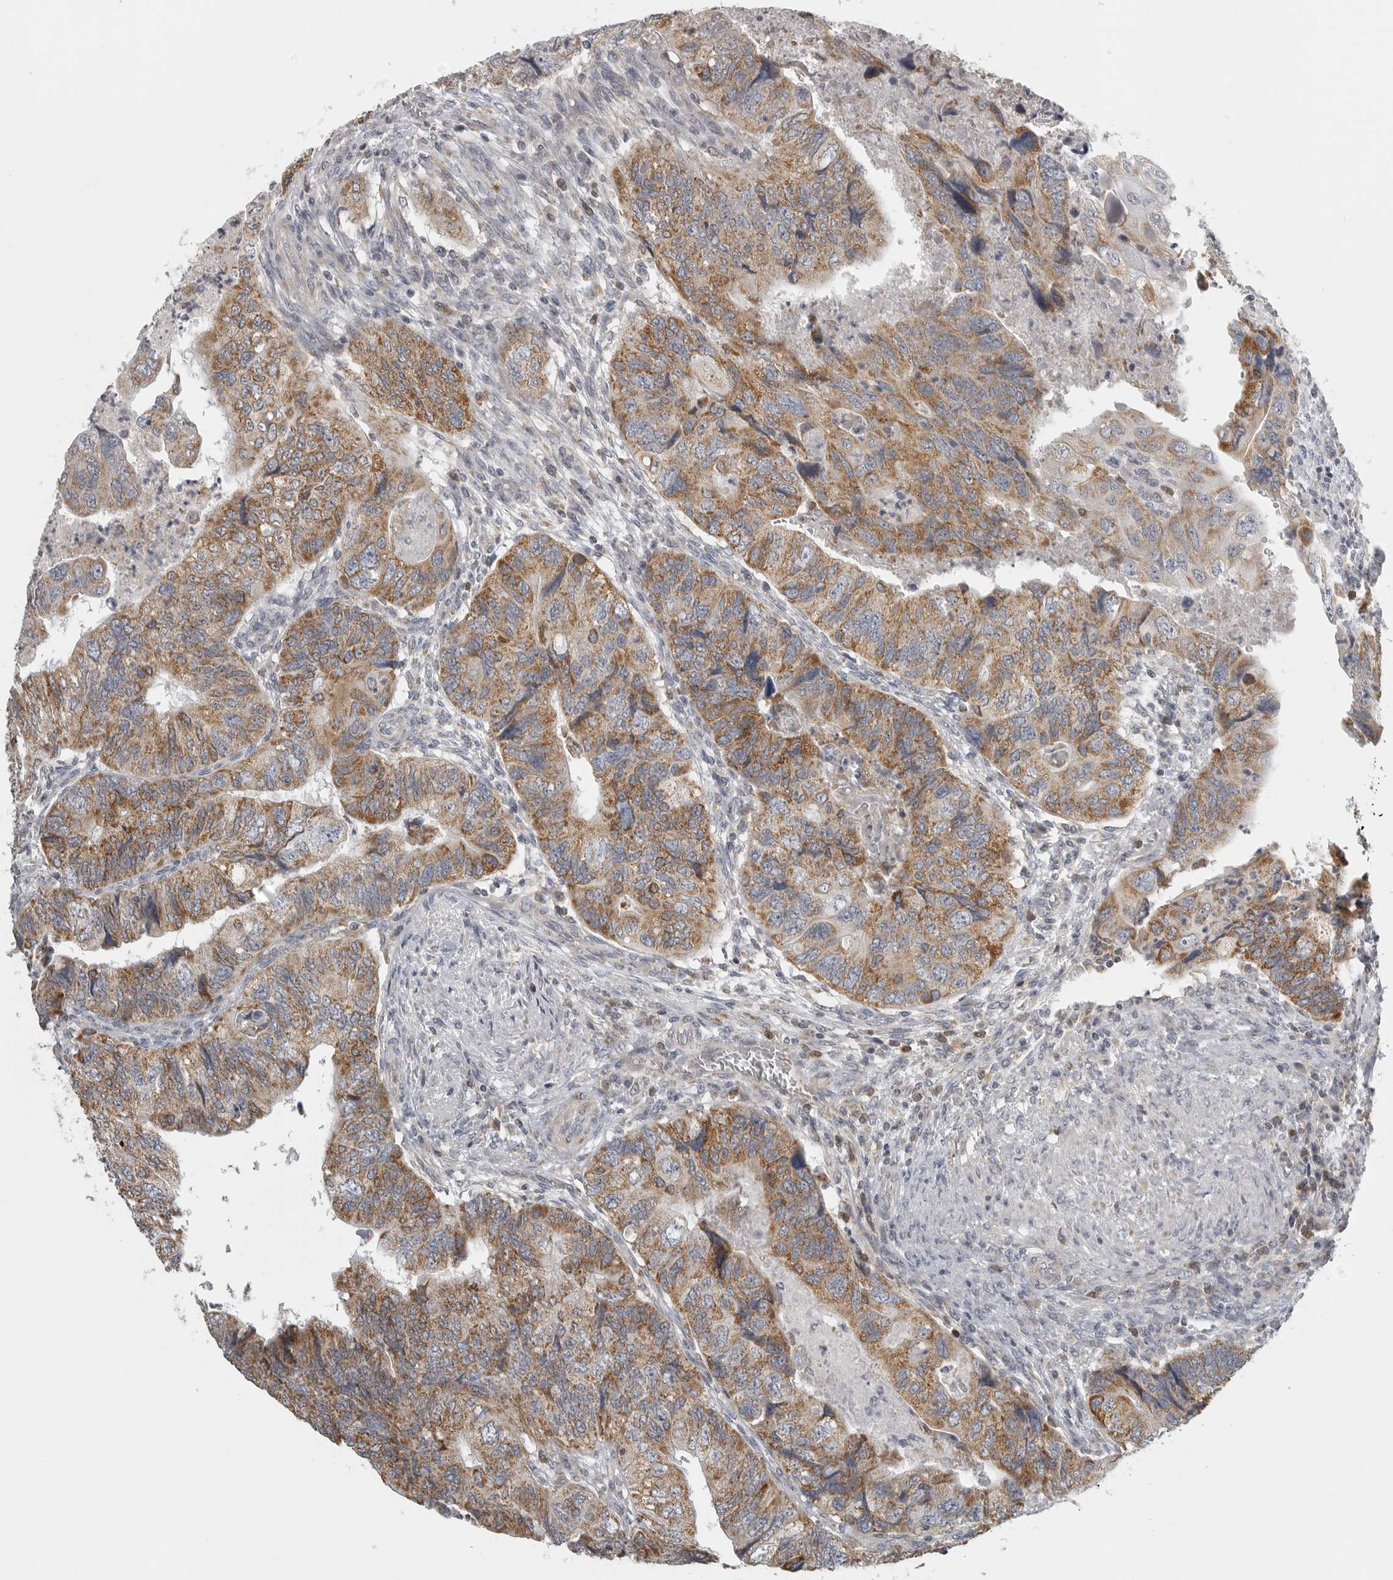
{"staining": {"intensity": "moderate", "quantity": ">75%", "location": "cytoplasmic/membranous"}, "tissue": "colorectal cancer", "cell_type": "Tumor cells", "image_type": "cancer", "snomed": [{"axis": "morphology", "description": "Adenocarcinoma, NOS"}, {"axis": "topography", "description": "Rectum"}], "caption": "Colorectal adenocarcinoma stained with DAB immunohistochemistry (IHC) displays medium levels of moderate cytoplasmic/membranous expression in about >75% of tumor cells.", "gene": "RXFP3", "patient": {"sex": "male", "age": 63}}